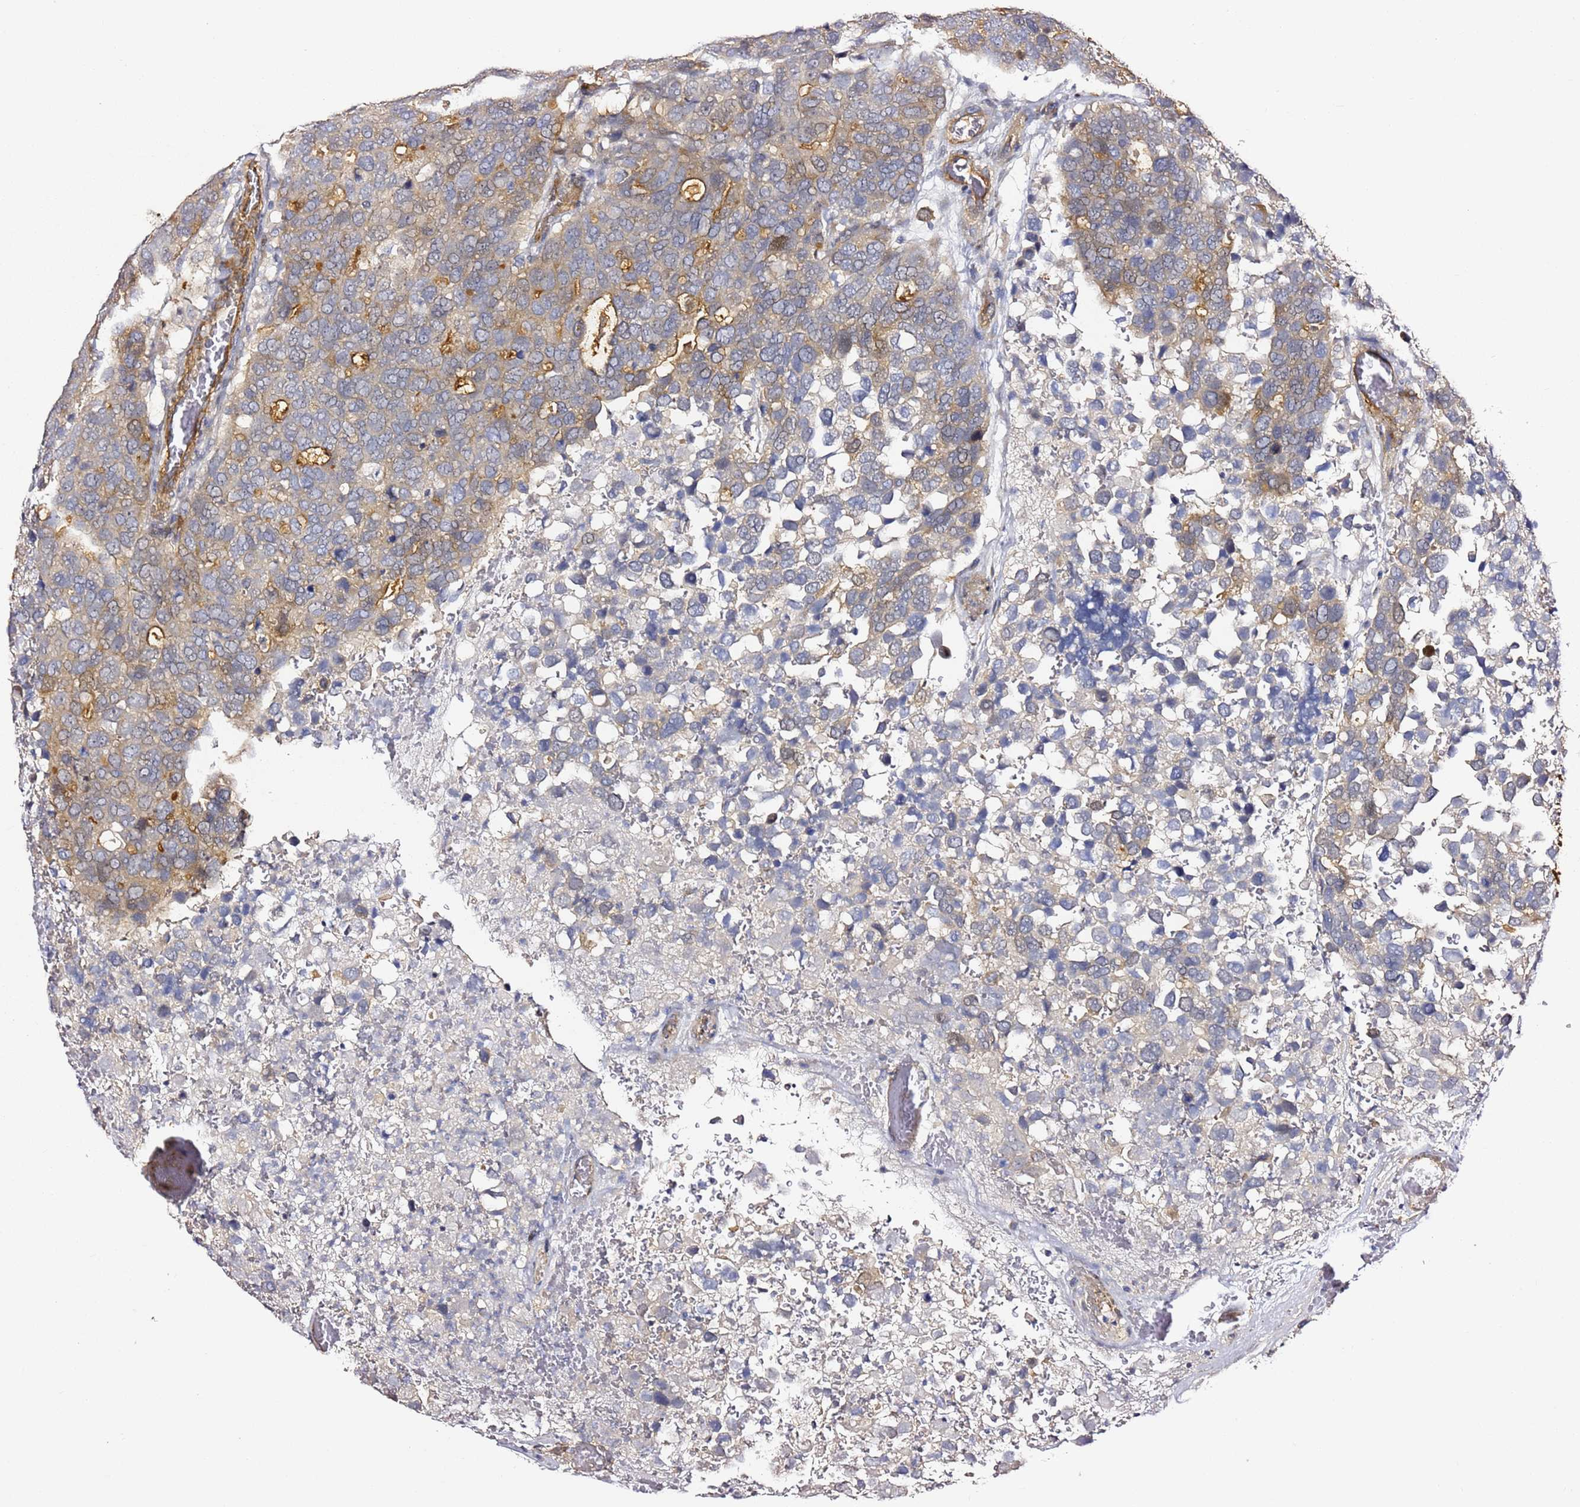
{"staining": {"intensity": "moderate", "quantity": "<25%", "location": "cytoplasmic/membranous"}, "tissue": "breast cancer", "cell_type": "Tumor cells", "image_type": "cancer", "snomed": [{"axis": "morphology", "description": "Duct carcinoma"}, {"axis": "topography", "description": "Breast"}], "caption": "Protein analysis of breast cancer tissue displays moderate cytoplasmic/membranous expression in approximately <25% of tumor cells.", "gene": "EPS8L1", "patient": {"sex": "female", "age": 83}}